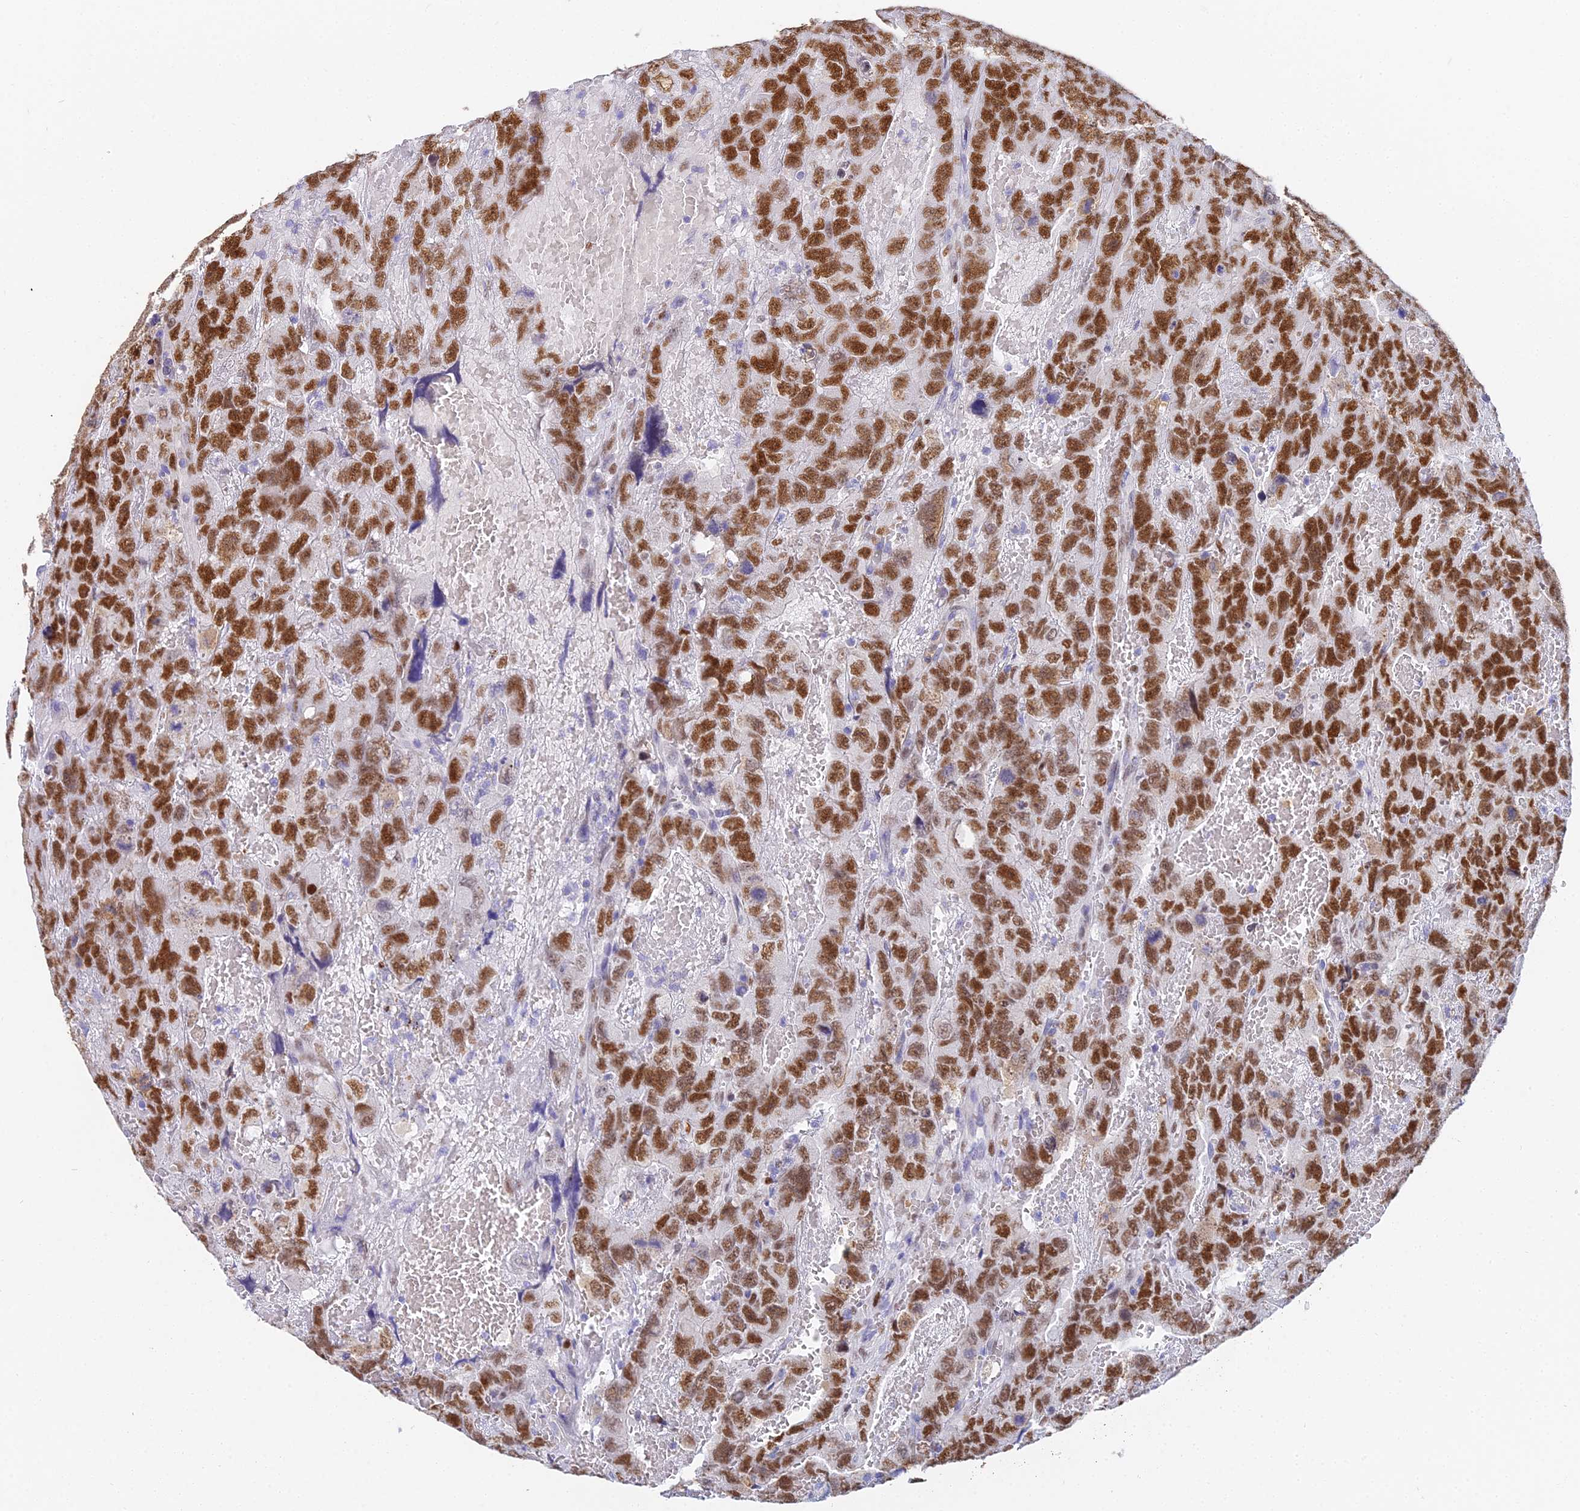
{"staining": {"intensity": "strong", "quantity": ">75%", "location": "nuclear"}, "tissue": "testis cancer", "cell_type": "Tumor cells", "image_type": "cancer", "snomed": [{"axis": "morphology", "description": "Carcinoma, Embryonal, NOS"}, {"axis": "topography", "description": "Testis"}], "caption": "Protein staining shows strong nuclear staining in approximately >75% of tumor cells in embryonal carcinoma (testis).", "gene": "MCM2", "patient": {"sex": "male", "age": 45}}